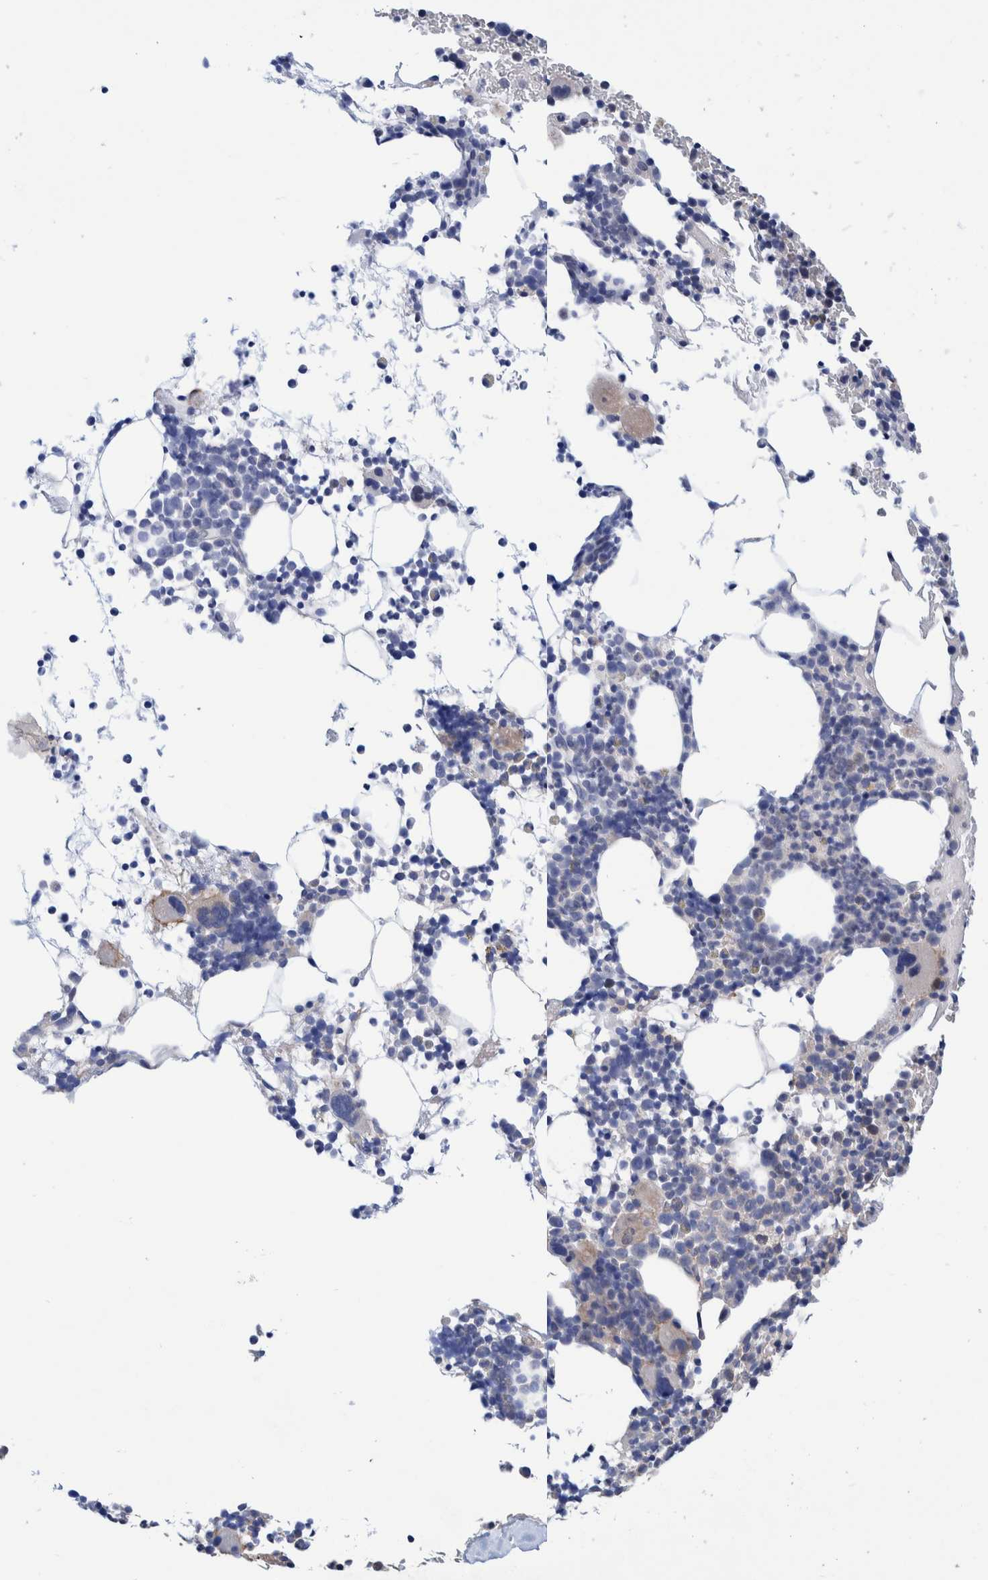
{"staining": {"intensity": "negative", "quantity": "none", "location": "none"}, "tissue": "bone marrow", "cell_type": "Hematopoietic cells", "image_type": "normal", "snomed": [{"axis": "morphology", "description": "Normal tissue, NOS"}, {"axis": "morphology", "description": "Inflammation, NOS"}, {"axis": "topography", "description": "Bone marrow"}], "caption": "This is a image of IHC staining of benign bone marrow, which shows no expression in hematopoietic cells. (DAB immunohistochemistry visualized using brightfield microscopy, high magnification).", "gene": "PFAS", "patient": {"sex": "male", "age": 78}}